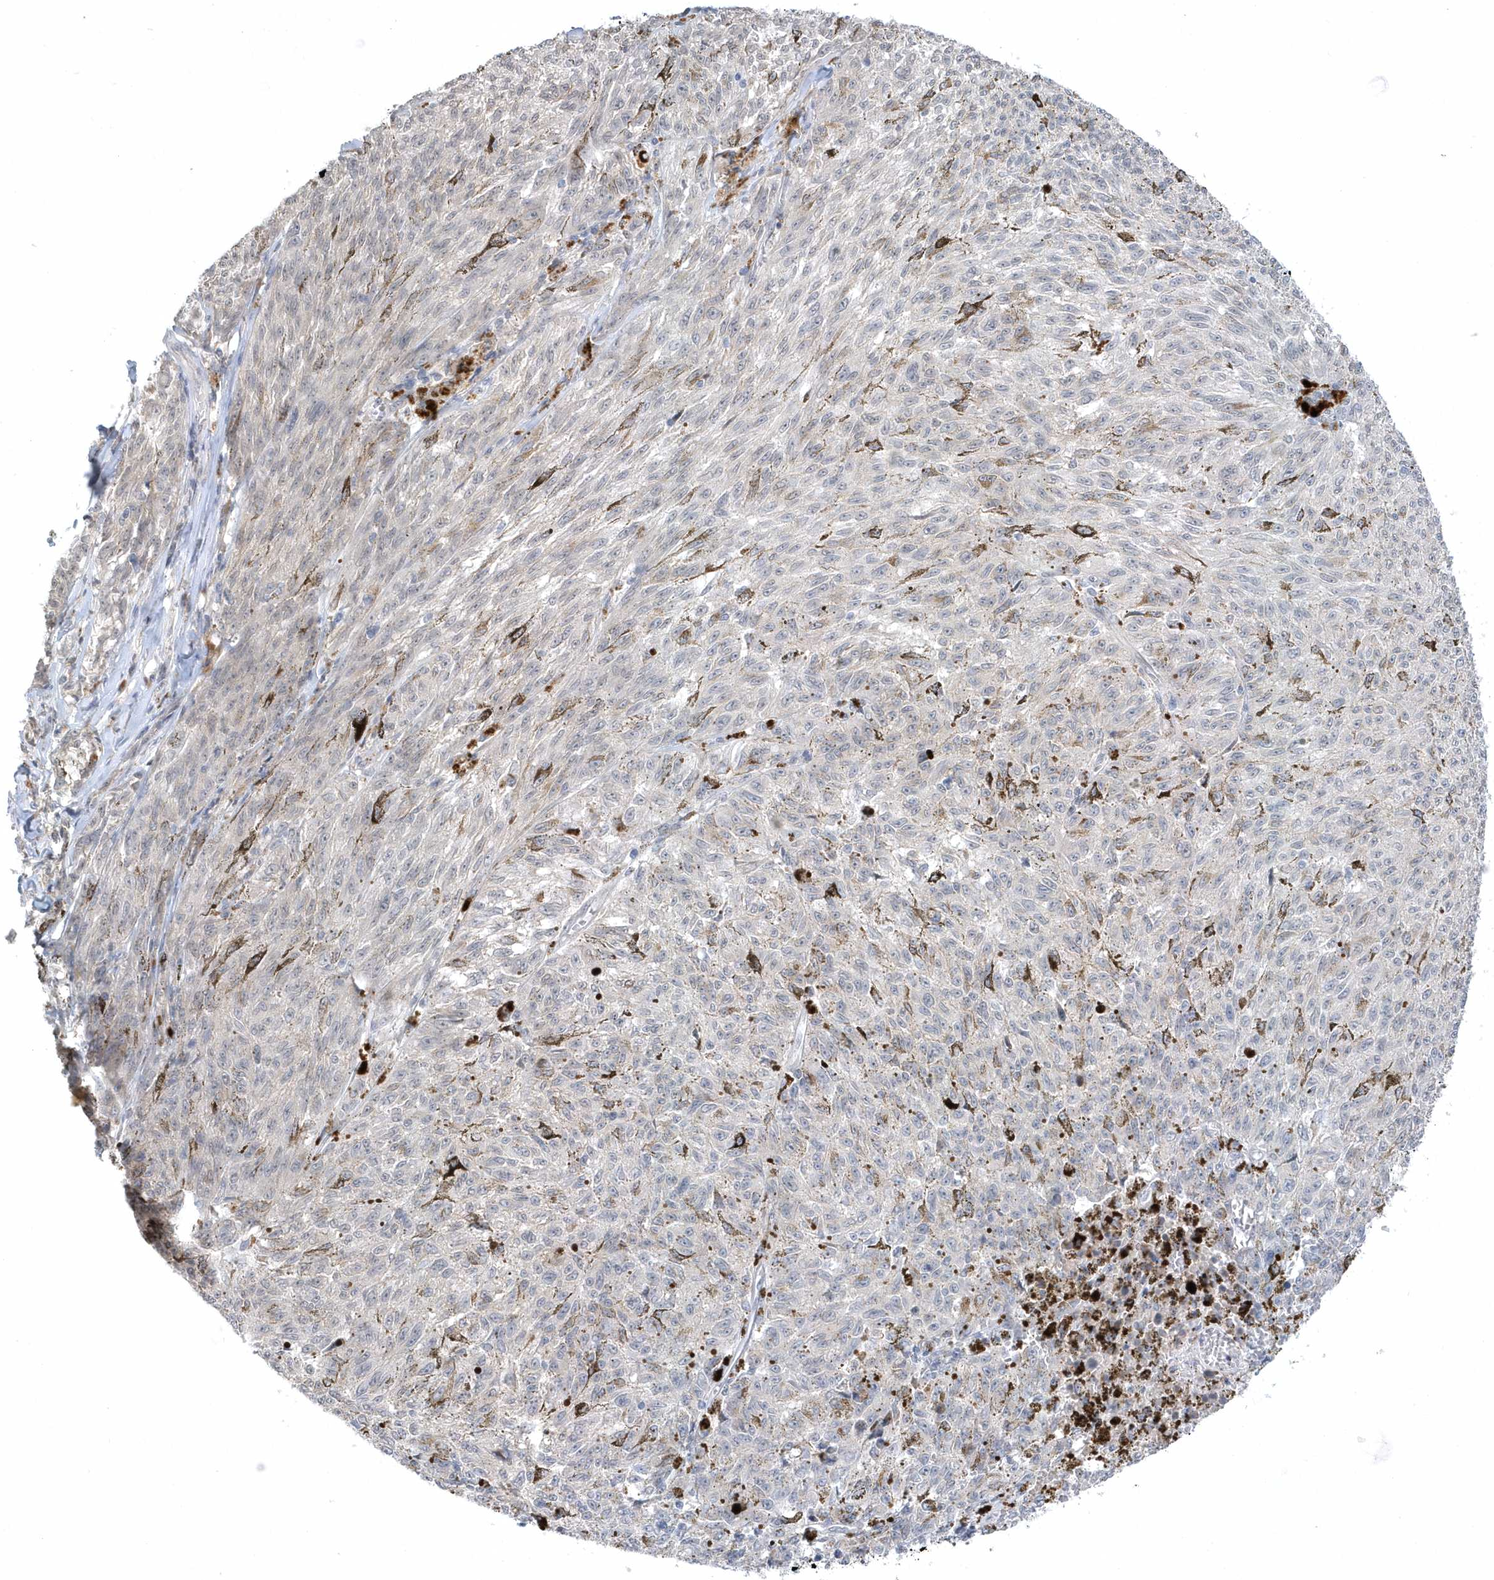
{"staining": {"intensity": "negative", "quantity": "none", "location": "none"}, "tissue": "melanoma", "cell_type": "Tumor cells", "image_type": "cancer", "snomed": [{"axis": "morphology", "description": "Malignant melanoma, NOS"}, {"axis": "topography", "description": "Skin"}], "caption": "A histopathology image of human malignant melanoma is negative for staining in tumor cells.", "gene": "ZC3H12D", "patient": {"sex": "female", "age": 72}}